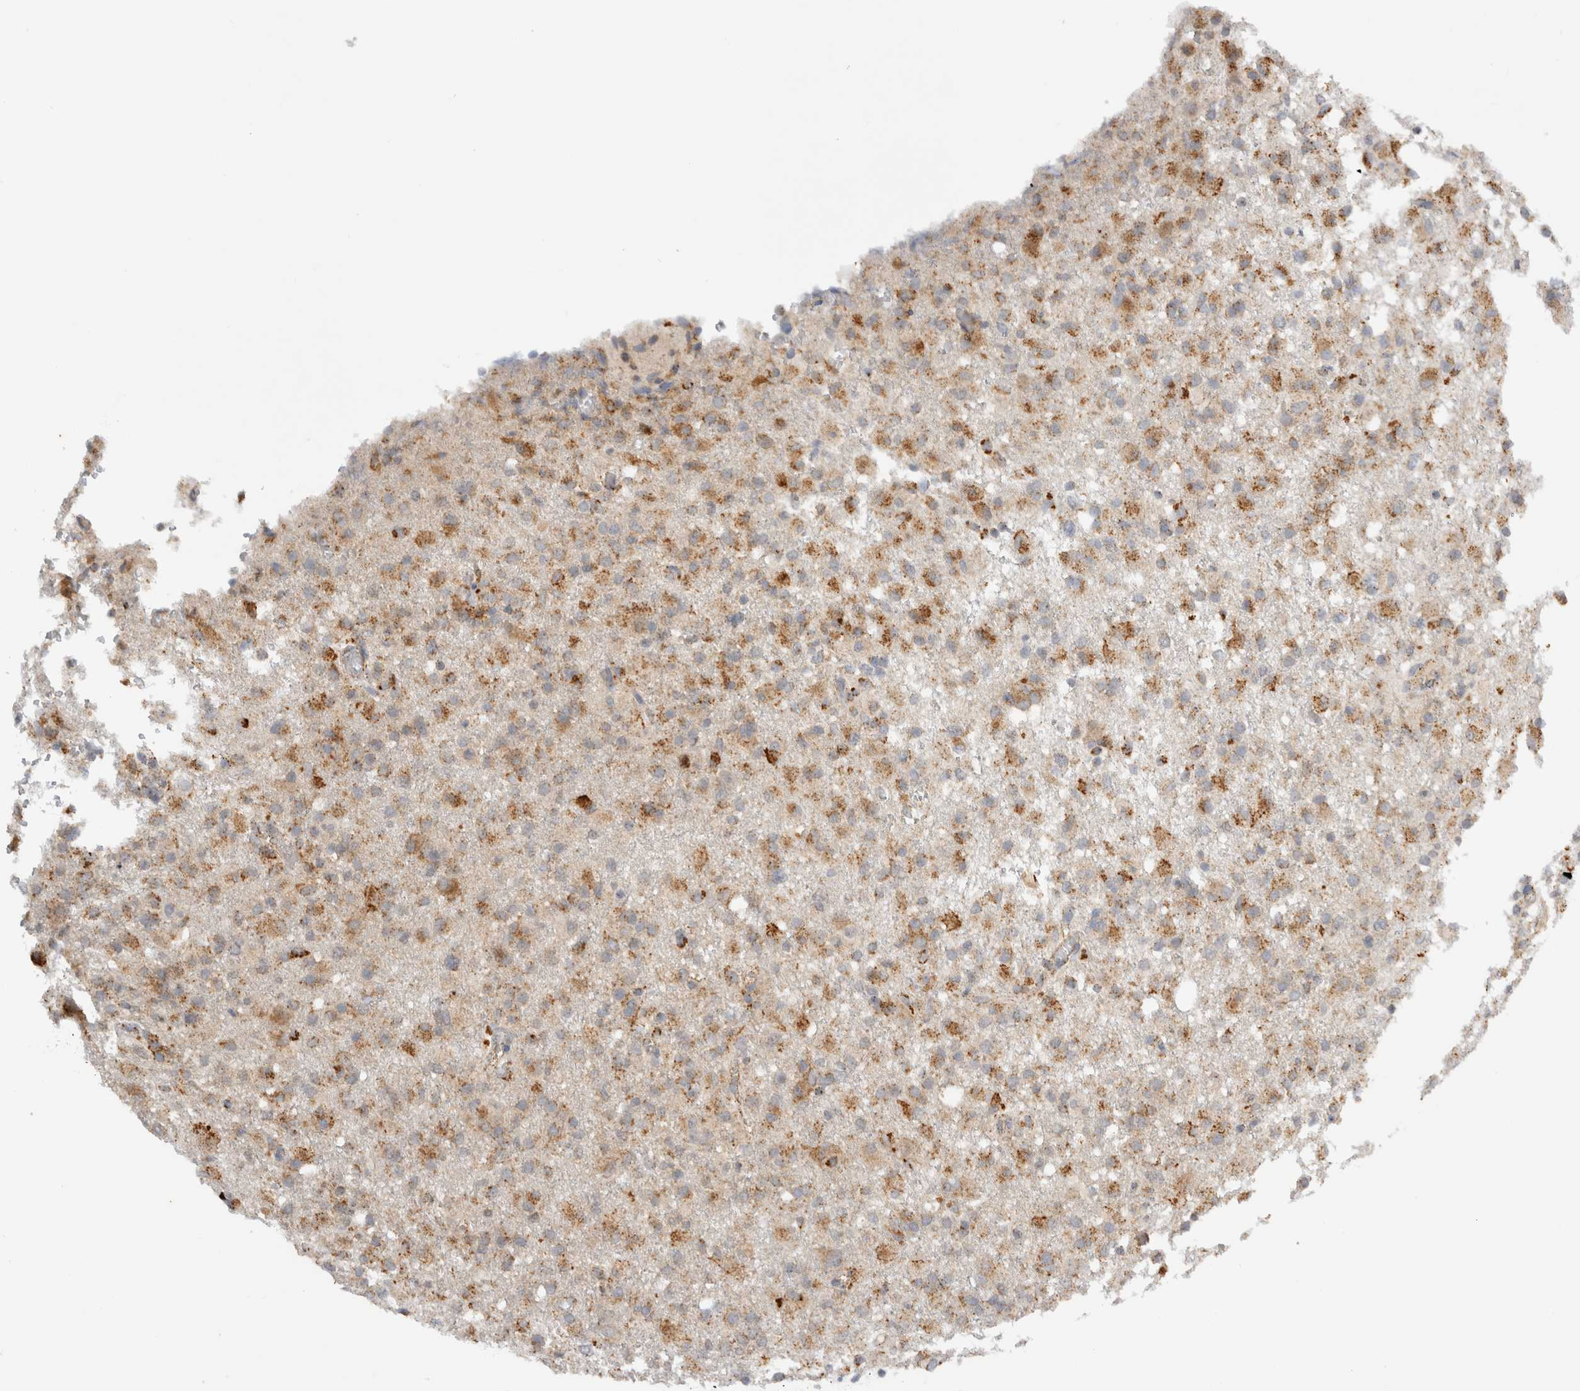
{"staining": {"intensity": "moderate", "quantity": ">75%", "location": "cytoplasmic/membranous"}, "tissue": "glioma", "cell_type": "Tumor cells", "image_type": "cancer", "snomed": [{"axis": "morphology", "description": "Glioma, malignant, High grade"}, {"axis": "topography", "description": "Brain"}], "caption": "Protein expression by IHC demonstrates moderate cytoplasmic/membranous staining in approximately >75% of tumor cells in malignant high-grade glioma. The staining was performed using DAB (3,3'-diaminobenzidine) to visualize the protein expression in brown, while the nuclei were stained in blue with hematoxylin (Magnification: 20x).", "gene": "GNS", "patient": {"sex": "female", "age": 57}}